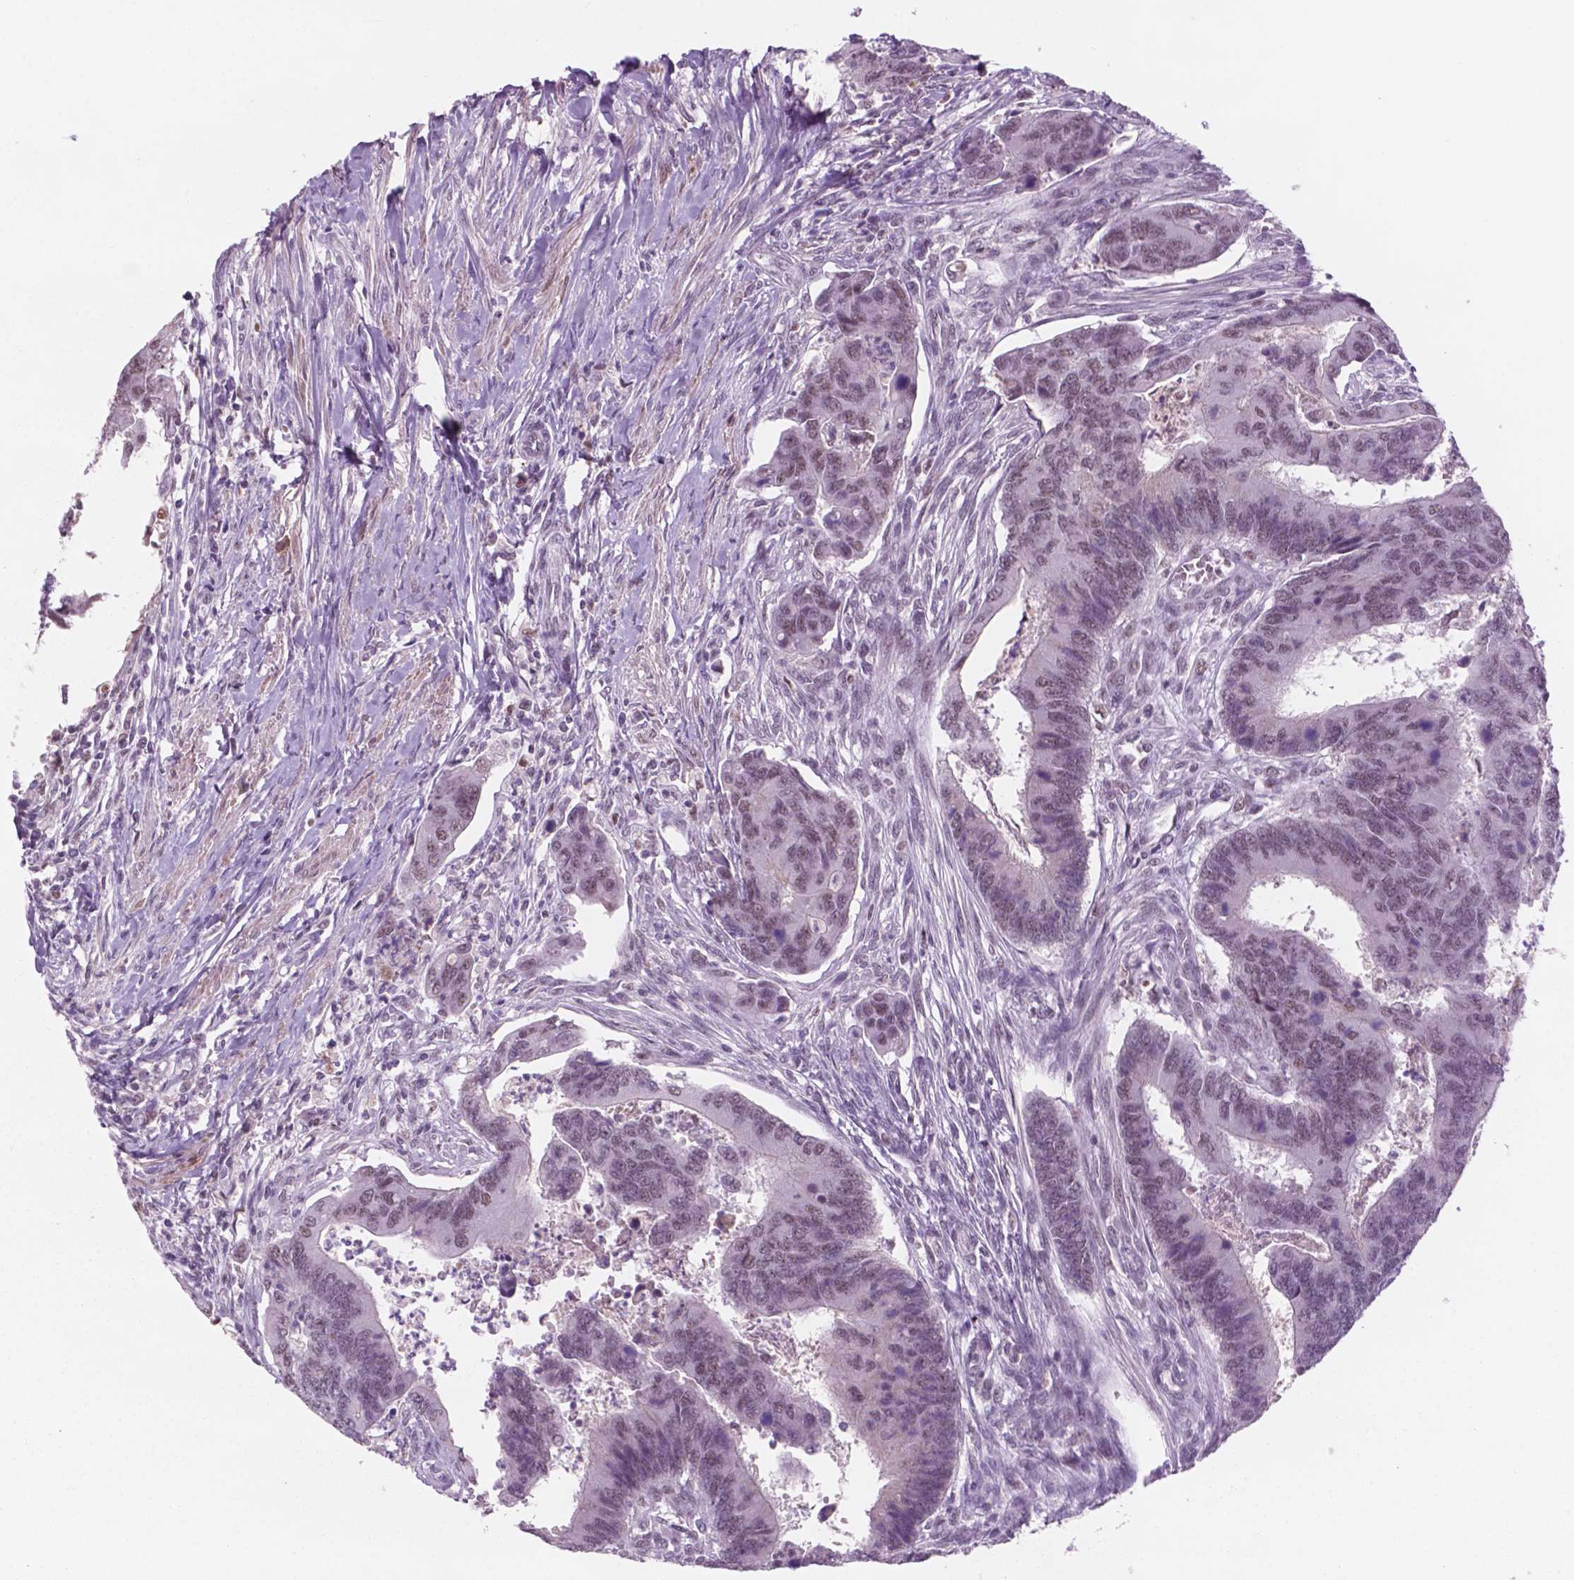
{"staining": {"intensity": "weak", "quantity": "25%-75%", "location": "nuclear"}, "tissue": "colorectal cancer", "cell_type": "Tumor cells", "image_type": "cancer", "snomed": [{"axis": "morphology", "description": "Adenocarcinoma, NOS"}, {"axis": "topography", "description": "Colon"}], "caption": "Protein expression analysis of human colorectal cancer (adenocarcinoma) reveals weak nuclear staining in approximately 25%-75% of tumor cells.", "gene": "CTR9", "patient": {"sex": "female", "age": 67}}